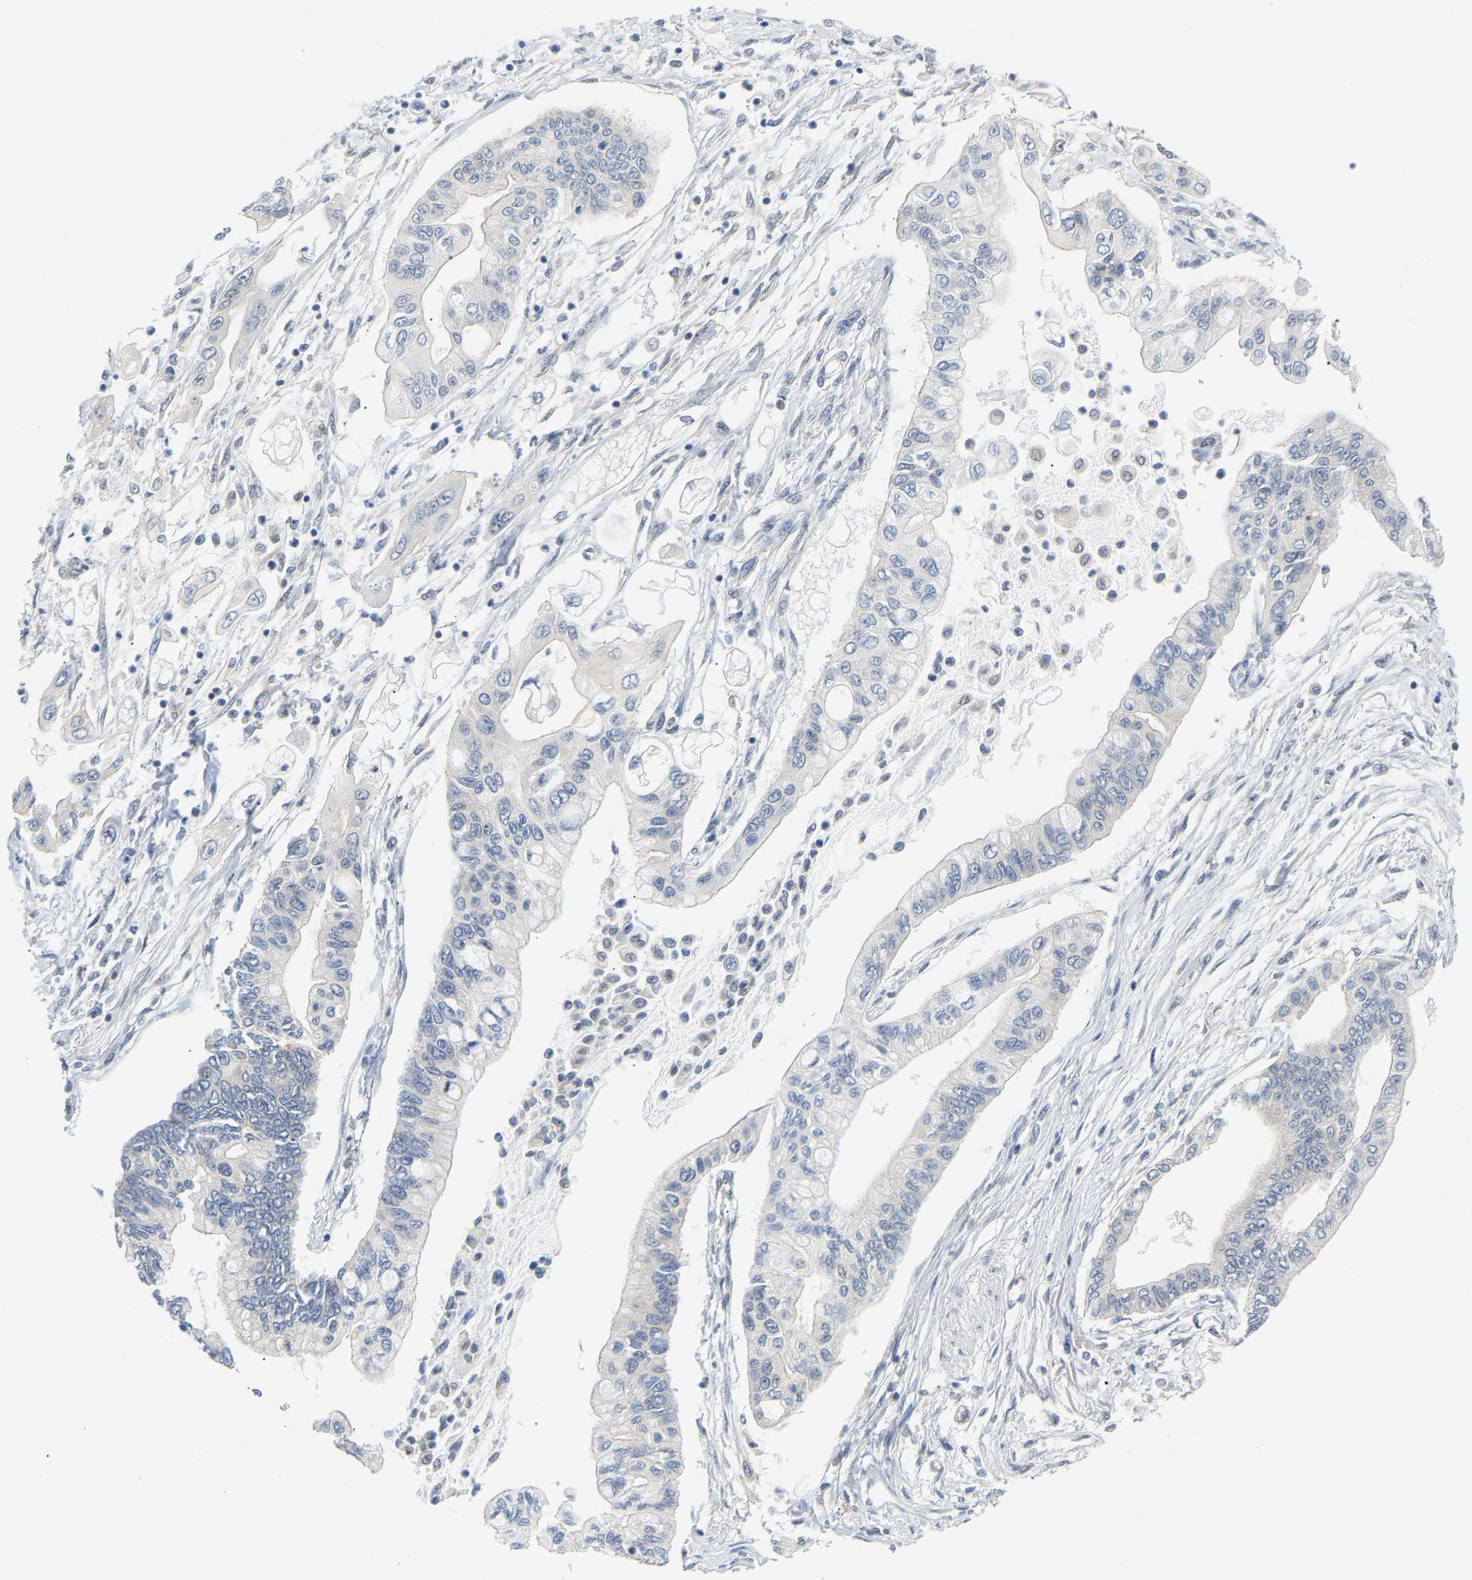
{"staining": {"intensity": "moderate", "quantity": ">75%", "location": "cytoplasmic/membranous"}, "tissue": "pancreatic cancer", "cell_type": "Tumor cells", "image_type": "cancer", "snomed": [{"axis": "morphology", "description": "Adenocarcinoma, NOS"}, {"axis": "topography", "description": "Pancreas"}], "caption": "This is a micrograph of immunohistochemistry staining of pancreatic adenocarcinoma, which shows moderate staining in the cytoplasmic/membranous of tumor cells.", "gene": "ARHGEF12", "patient": {"sex": "female", "age": 77}}